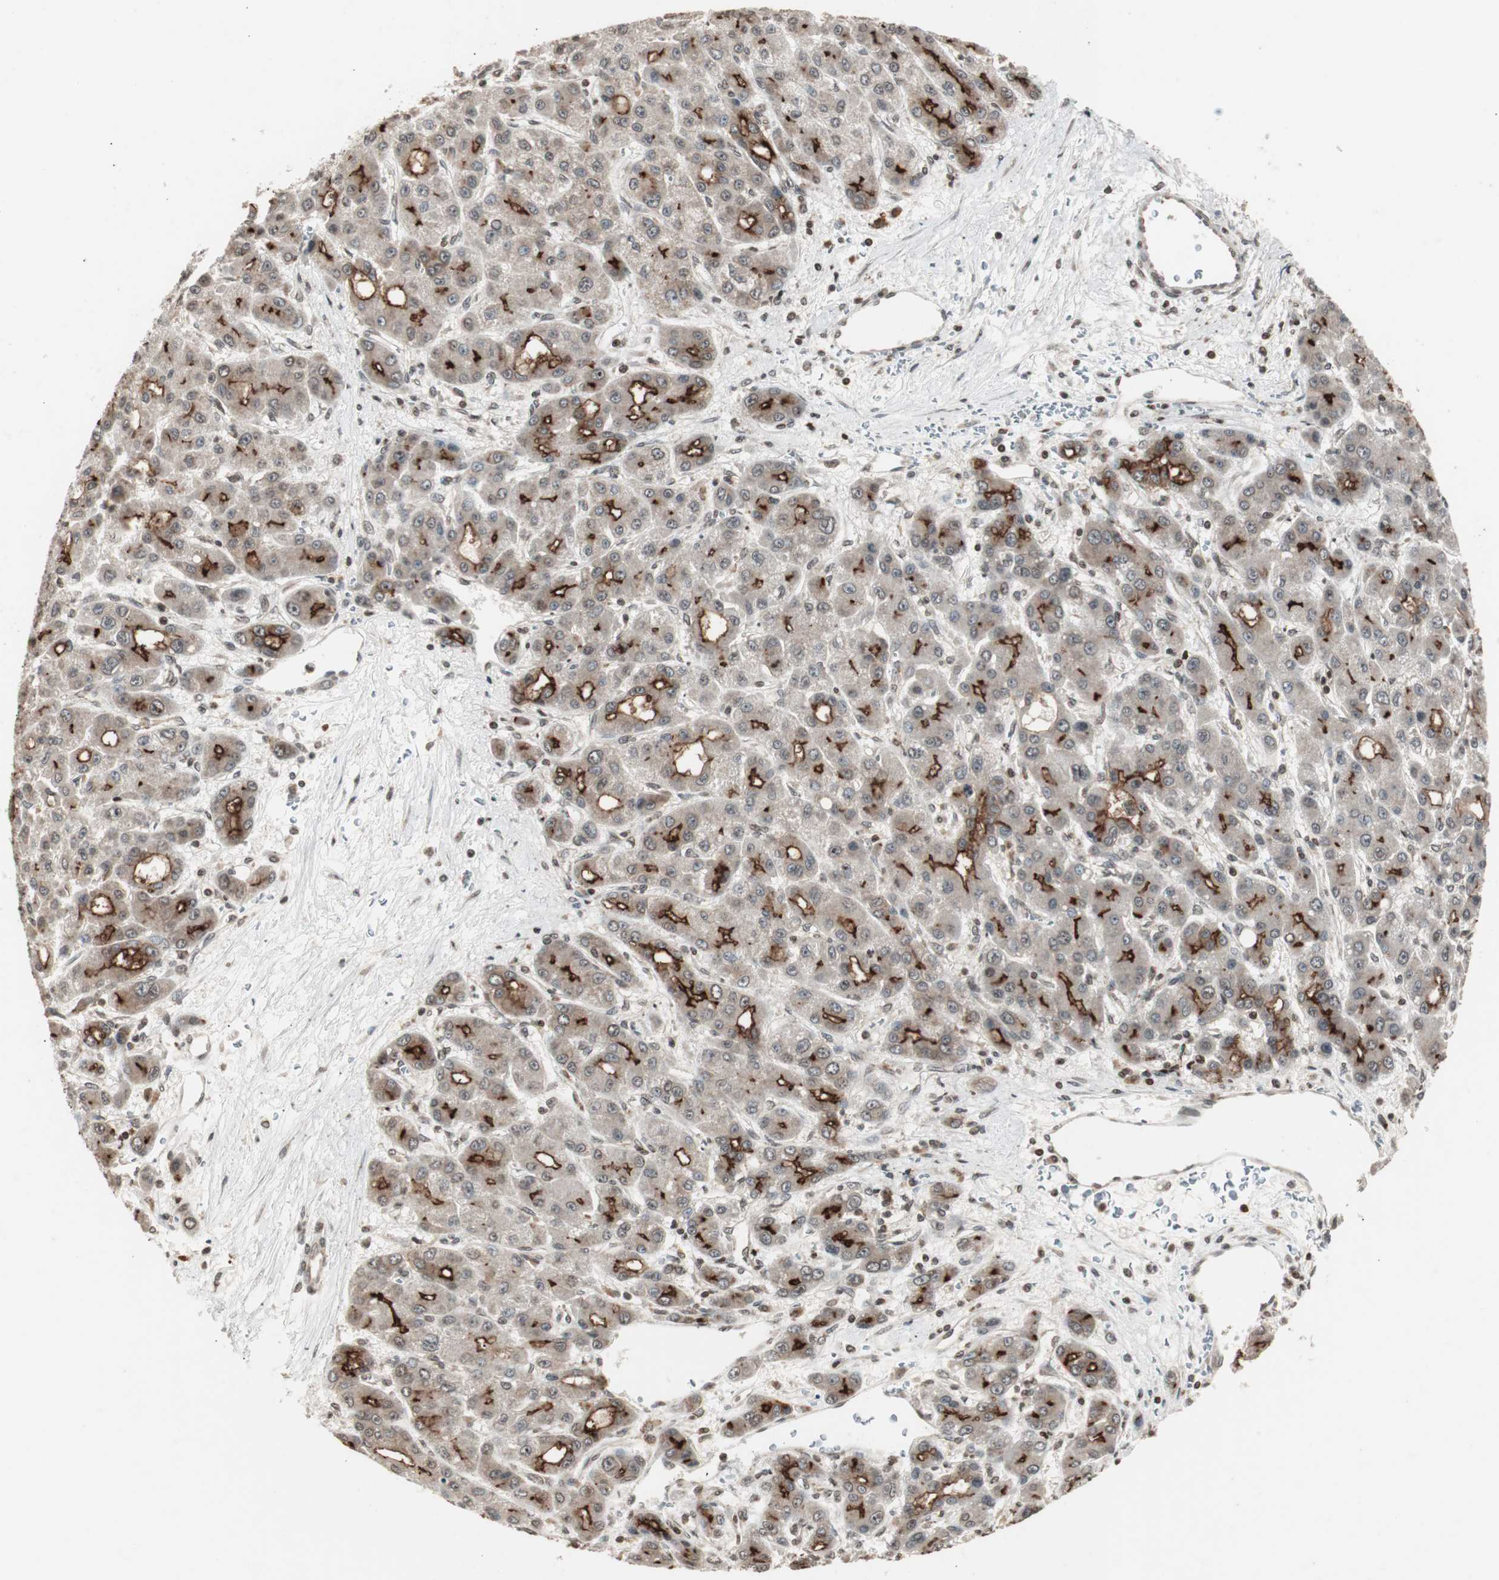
{"staining": {"intensity": "moderate", "quantity": "25%-75%", "location": "cytoplasmic/membranous"}, "tissue": "liver cancer", "cell_type": "Tumor cells", "image_type": "cancer", "snomed": [{"axis": "morphology", "description": "Carcinoma, Hepatocellular, NOS"}, {"axis": "topography", "description": "Liver"}], "caption": "Liver hepatocellular carcinoma stained with a protein marker shows moderate staining in tumor cells.", "gene": "ZFC3H1", "patient": {"sex": "male", "age": 55}}